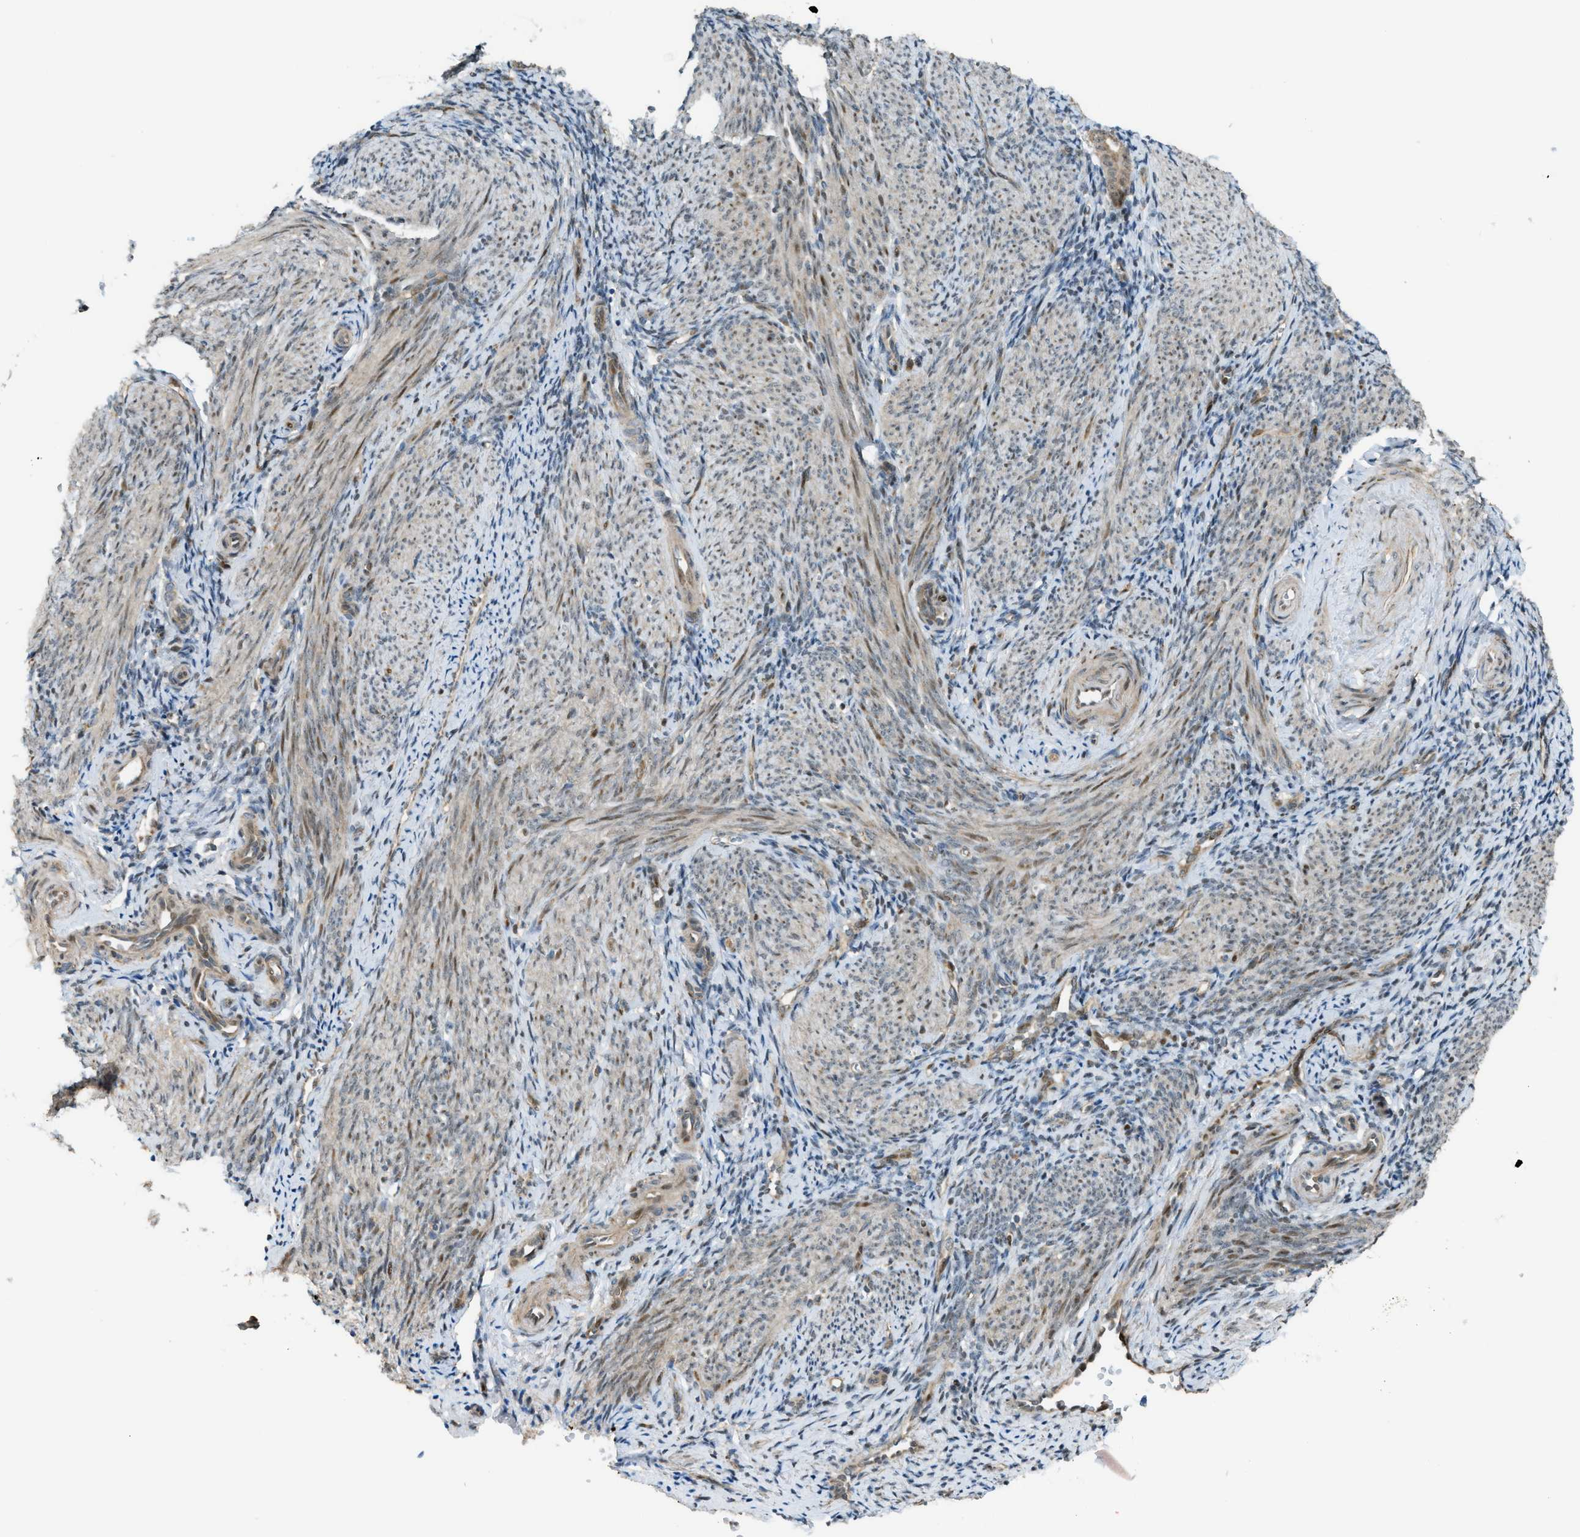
{"staining": {"intensity": "weak", "quantity": "<25%", "location": "cytoplasmic/membranous"}, "tissue": "endometrium", "cell_type": "Cells in endometrial stroma", "image_type": "normal", "snomed": [{"axis": "morphology", "description": "Normal tissue, NOS"}, {"axis": "topography", "description": "Endometrium"}], "caption": "DAB immunohistochemical staining of normal human endometrium exhibits no significant expression in cells in endometrial stroma. (DAB (3,3'-diaminobenzidine) immunohistochemistry (IHC) visualized using brightfield microscopy, high magnification).", "gene": "CCDC186", "patient": {"sex": "female", "age": 50}}